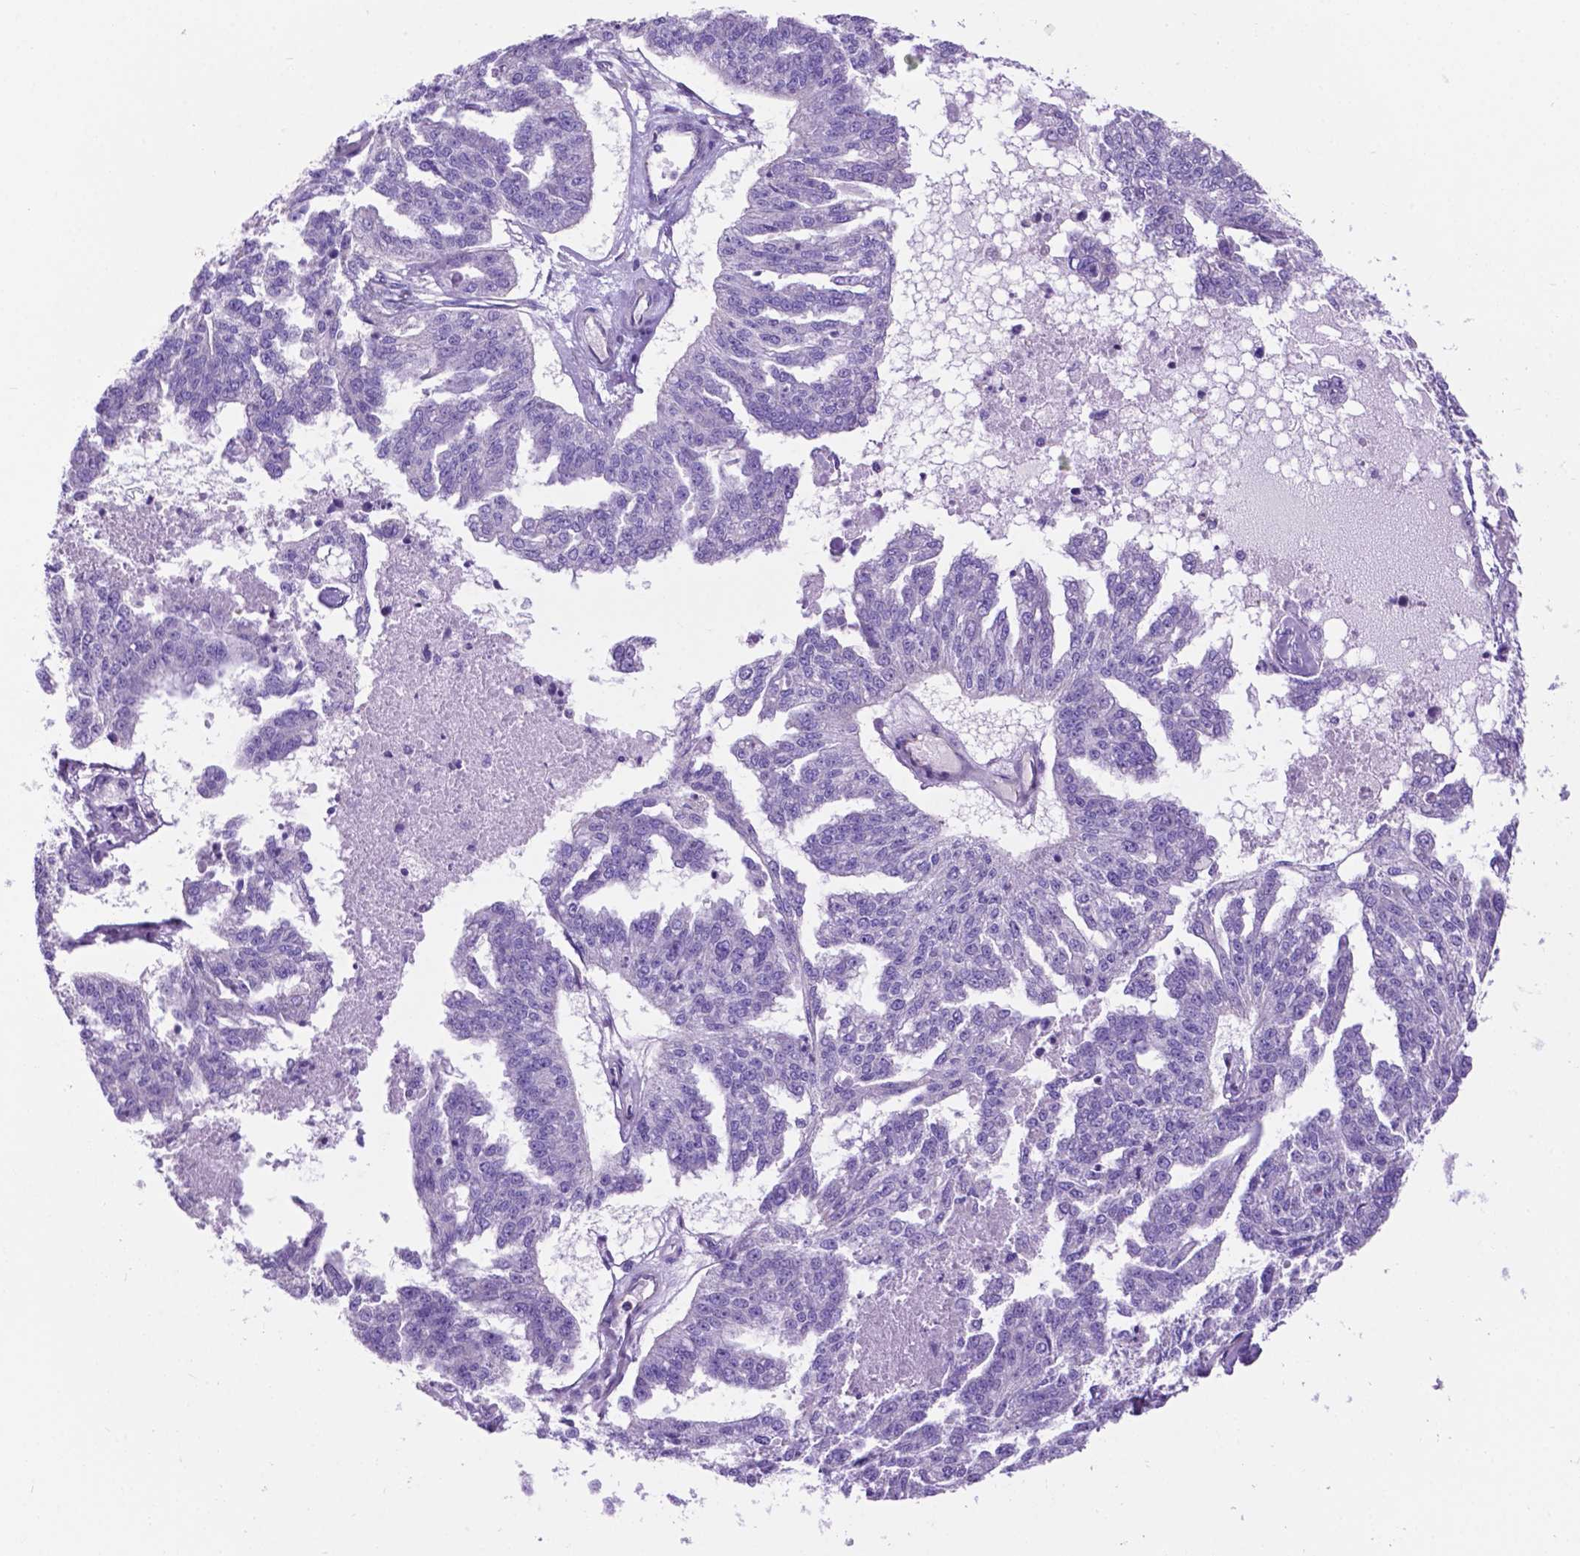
{"staining": {"intensity": "negative", "quantity": "none", "location": "none"}, "tissue": "ovarian cancer", "cell_type": "Tumor cells", "image_type": "cancer", "snomed": [{"axis": "morphology", "description": "Cystadenocarcinoma, serous, NOS"}, {"axis": "topography", "description": "Ovary"}], "caption": "This is a image of immunohistochemistry (IHC) staining of ovarian cancer (serous cystadenocarcinoma), which shows no expression in tumor cells.", "gene": "TMEM121B", "patient": {"sex": "female", "age": 58}}